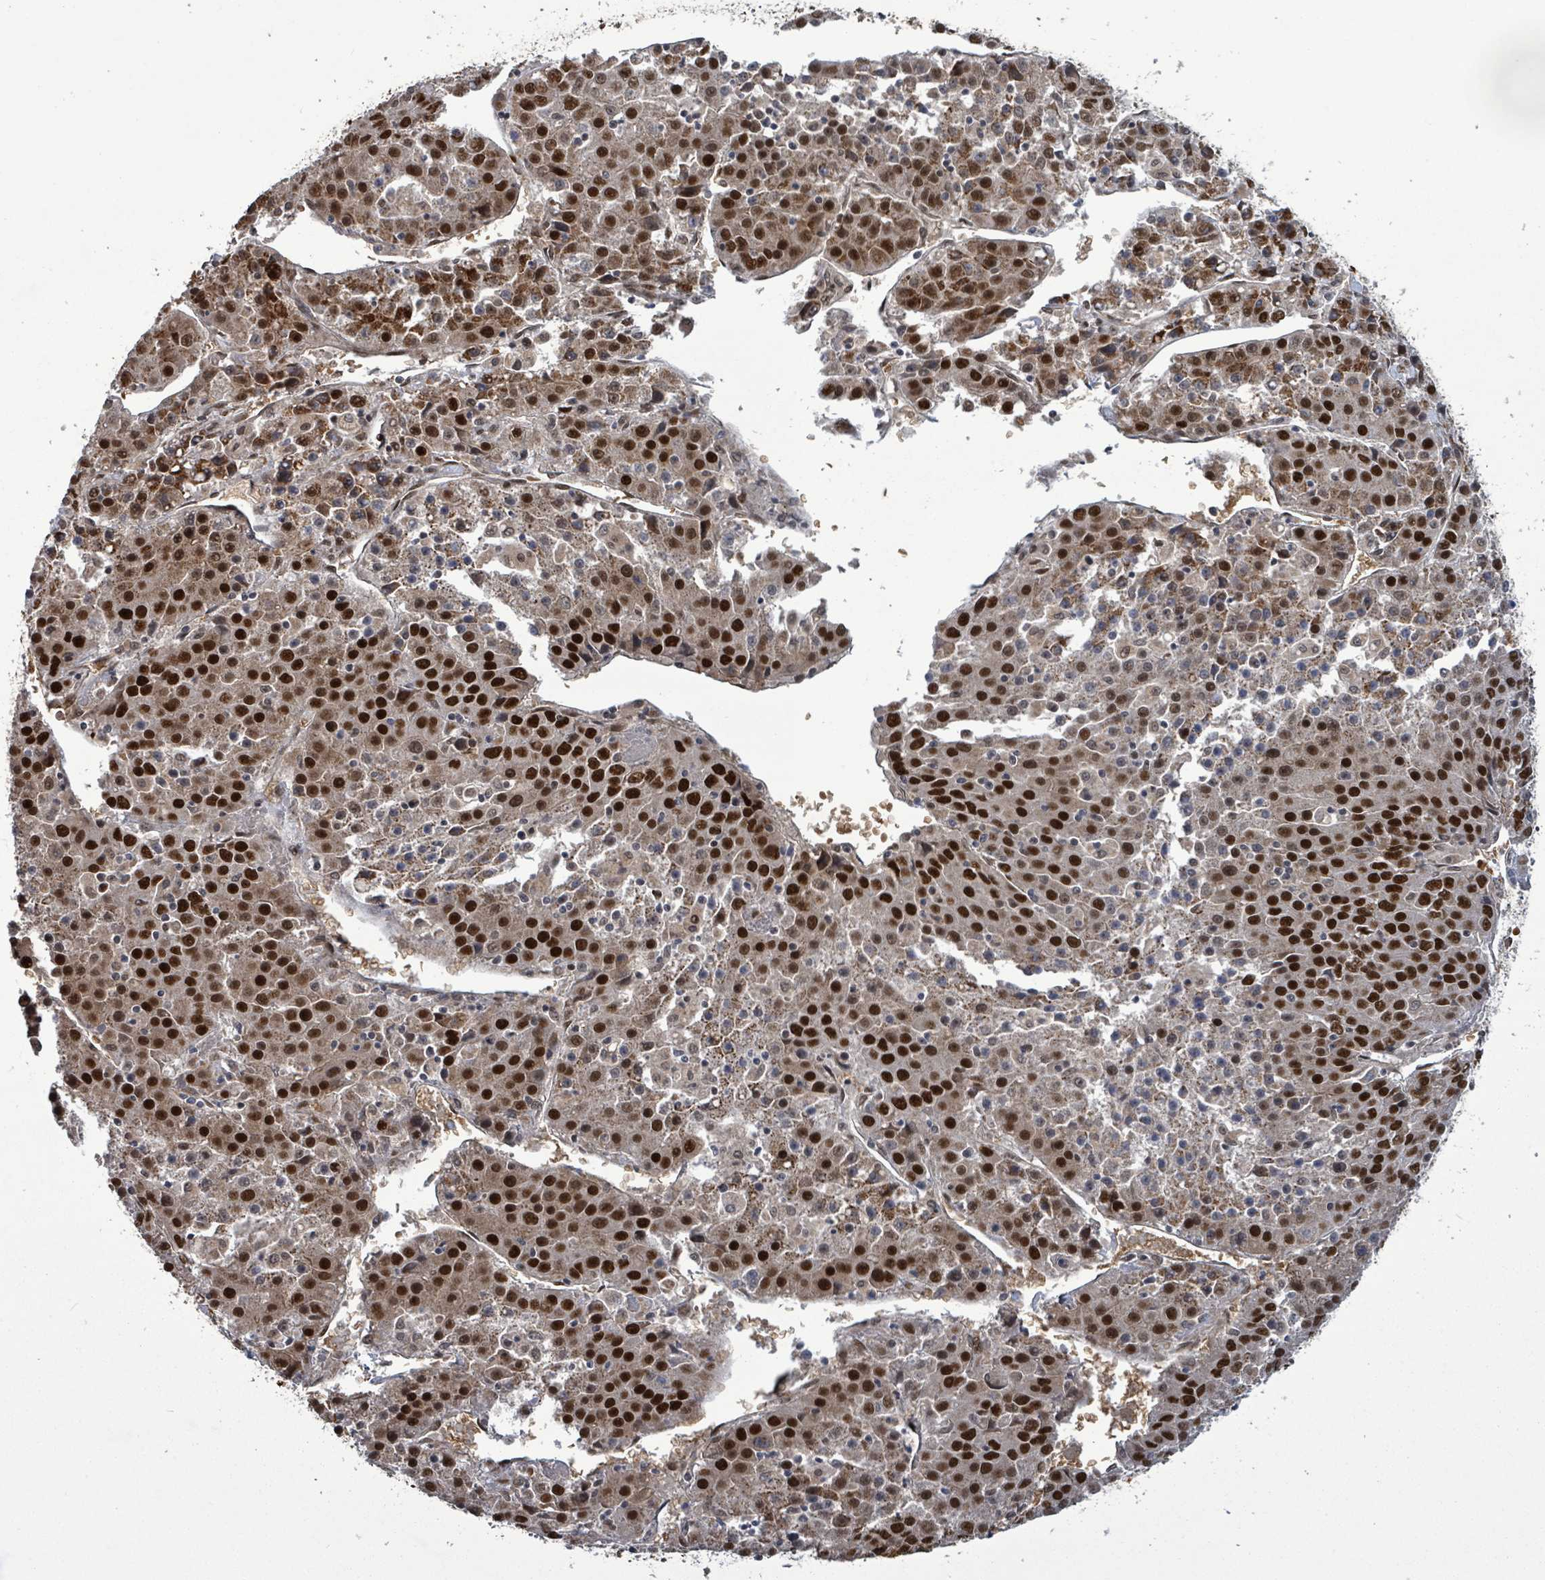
{"staining": {"intensity": "strong", "quantity": ">75%", "location": "nuclear"}, "tissue": "liver cancer", "cell_type": "Tumor cells", "image_type": "cancer", "snomed": [{"axis": "morphology", "description": "Carcinoma, Hepatocellular, NOS"}, {"axis": "topography", "description": "Liver"}], "caption": "Immunohistochemistry (IHC) staining of hepatocellular carcinoma (liver), which displays high levels of strong nuclear positivity in approximately >75% of tumor cells indicating strong nuclear protein expression. The staining was performed using DAB (3,3'-diaminobenzidine) (brown) for protein detection and nuclei were counterstained in hematoxylin (blue).", "gene": "PATZ1", "patient": {"sex": "female", "age": 53}}